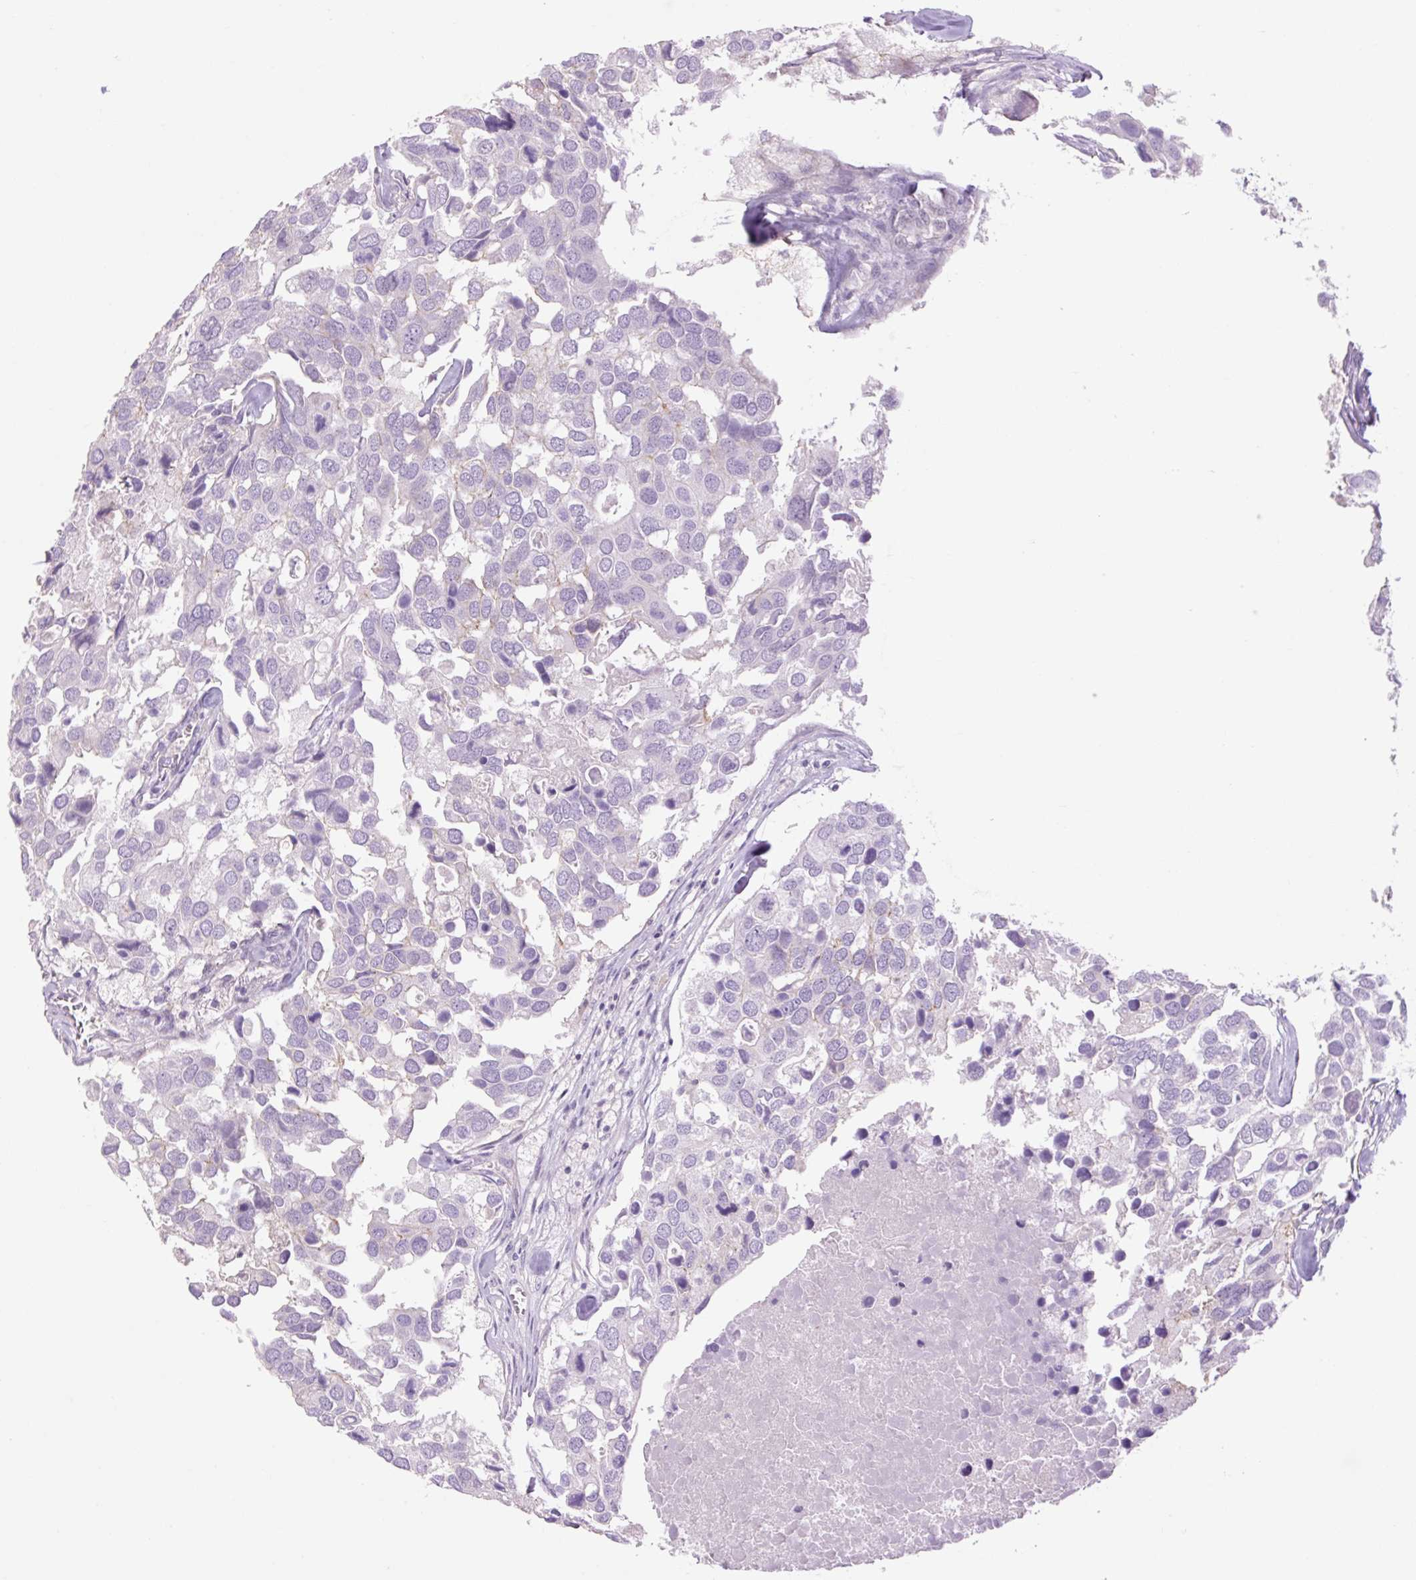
{"staining": {"intensity": "negative", "quantity": "none", "location": "none"}, "tissue": "breast cancer", "cell_type": "Tumor cells", "image_type": "cancer", "snomed": [{"axis": "morphology", "description": "Duct carcinoma"}, {"axis": "topography", "description": "Breast"}], "caption": "Tumor cells show no significant protein positivity in breast cancer (infiltrating ductal carcinoma).", "gene": "GRID2", "patient": {"sex": "female", "age": 83}}